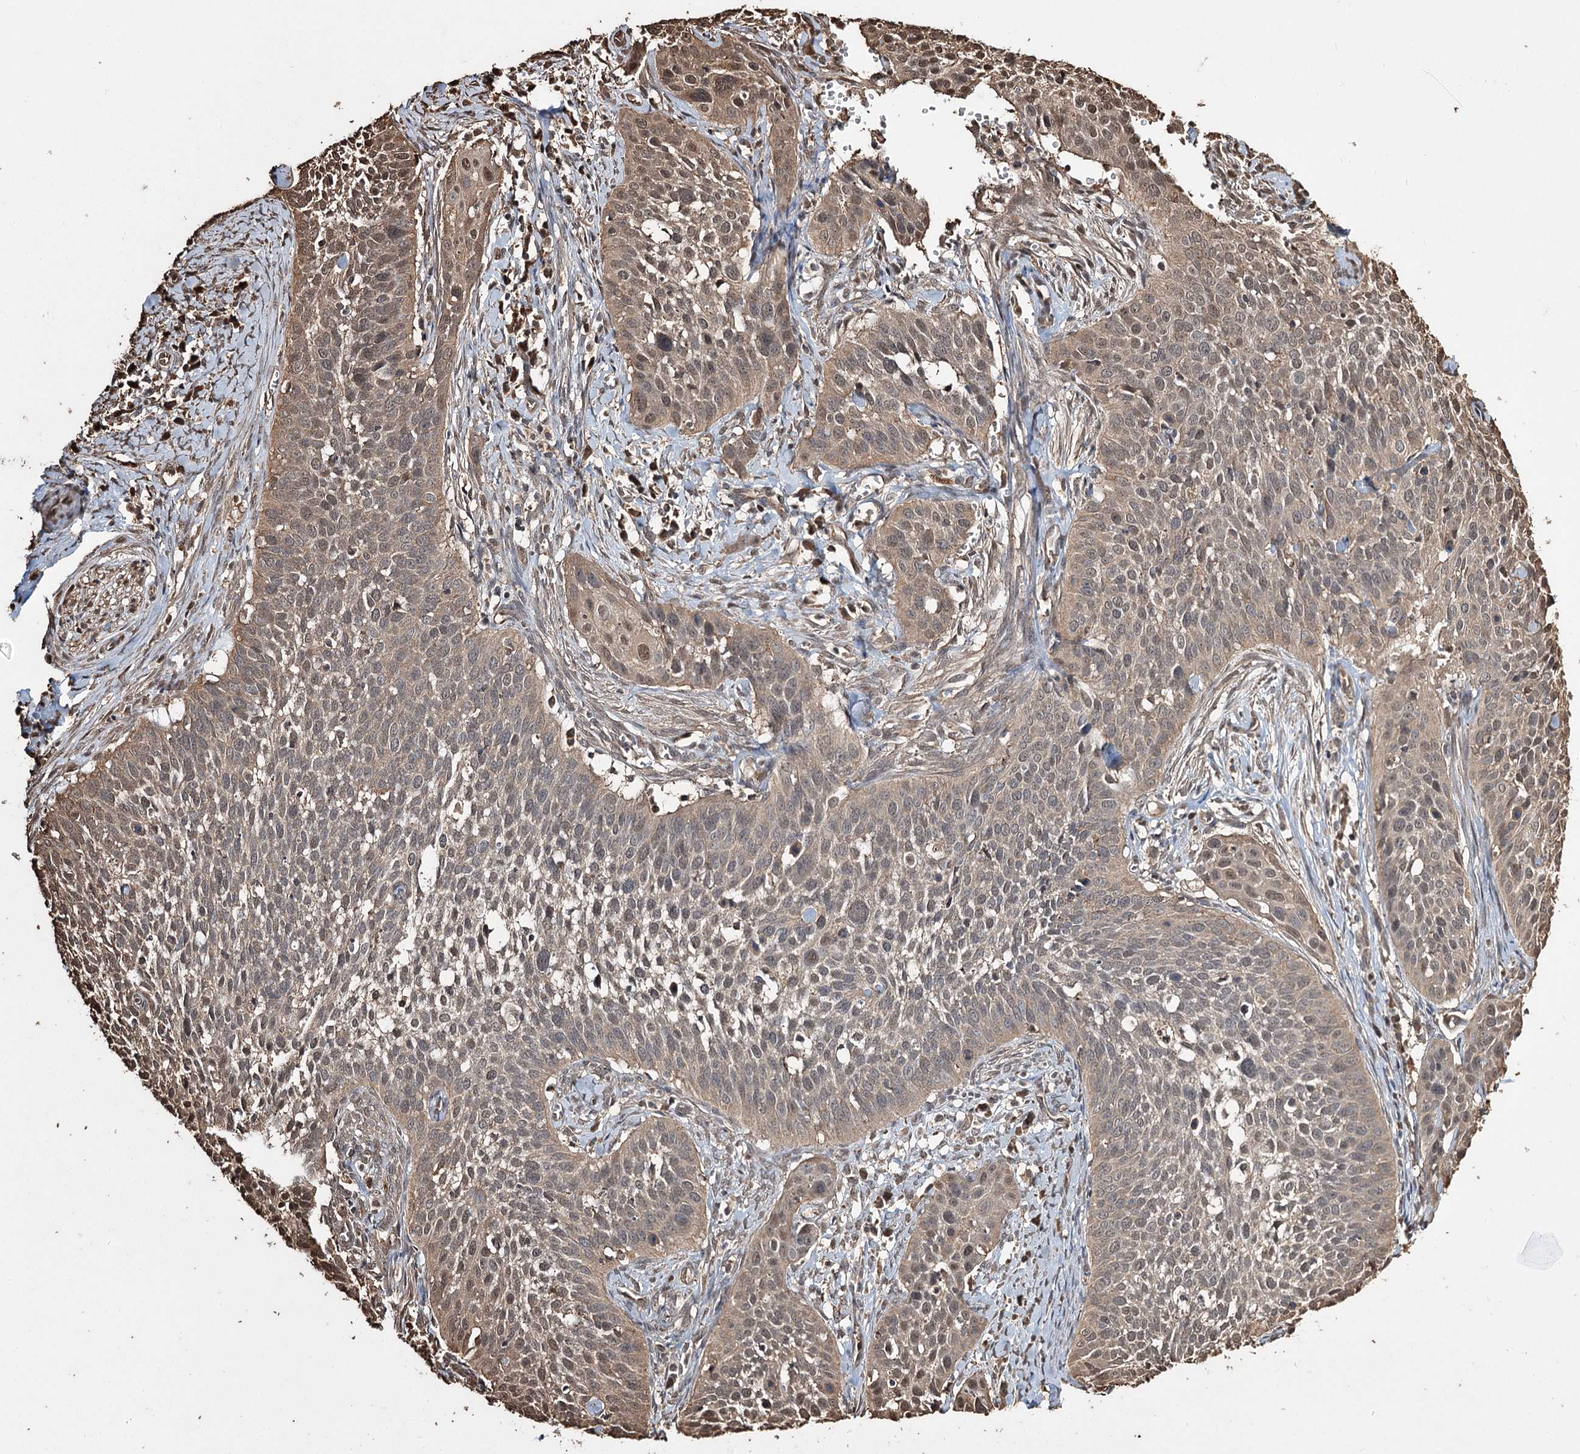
{"staining": {"intensity": "moderate", "quantity": "<25%", "location": "cytoplasmic/membranous,nuclear"}, "tissue": "cervical cancer", "cell_type": "Tumor cells", "image_type": "cancer", "snomed": [{"axis": "morphology", "description": "Squamous cell carcinoma, NOS"}, {"axis": "topography", "description": "Cervix"}], "caption": "Immunohistochemical staining of cervical cancer (squamous cell carcinoma) exhibits low levels of moderate cytoplasmic/membranous and nuclear expression in approximately <25% of tumor cells.", "gene": "PLCH1", "patient": {"sex": "female", "age": 34}}